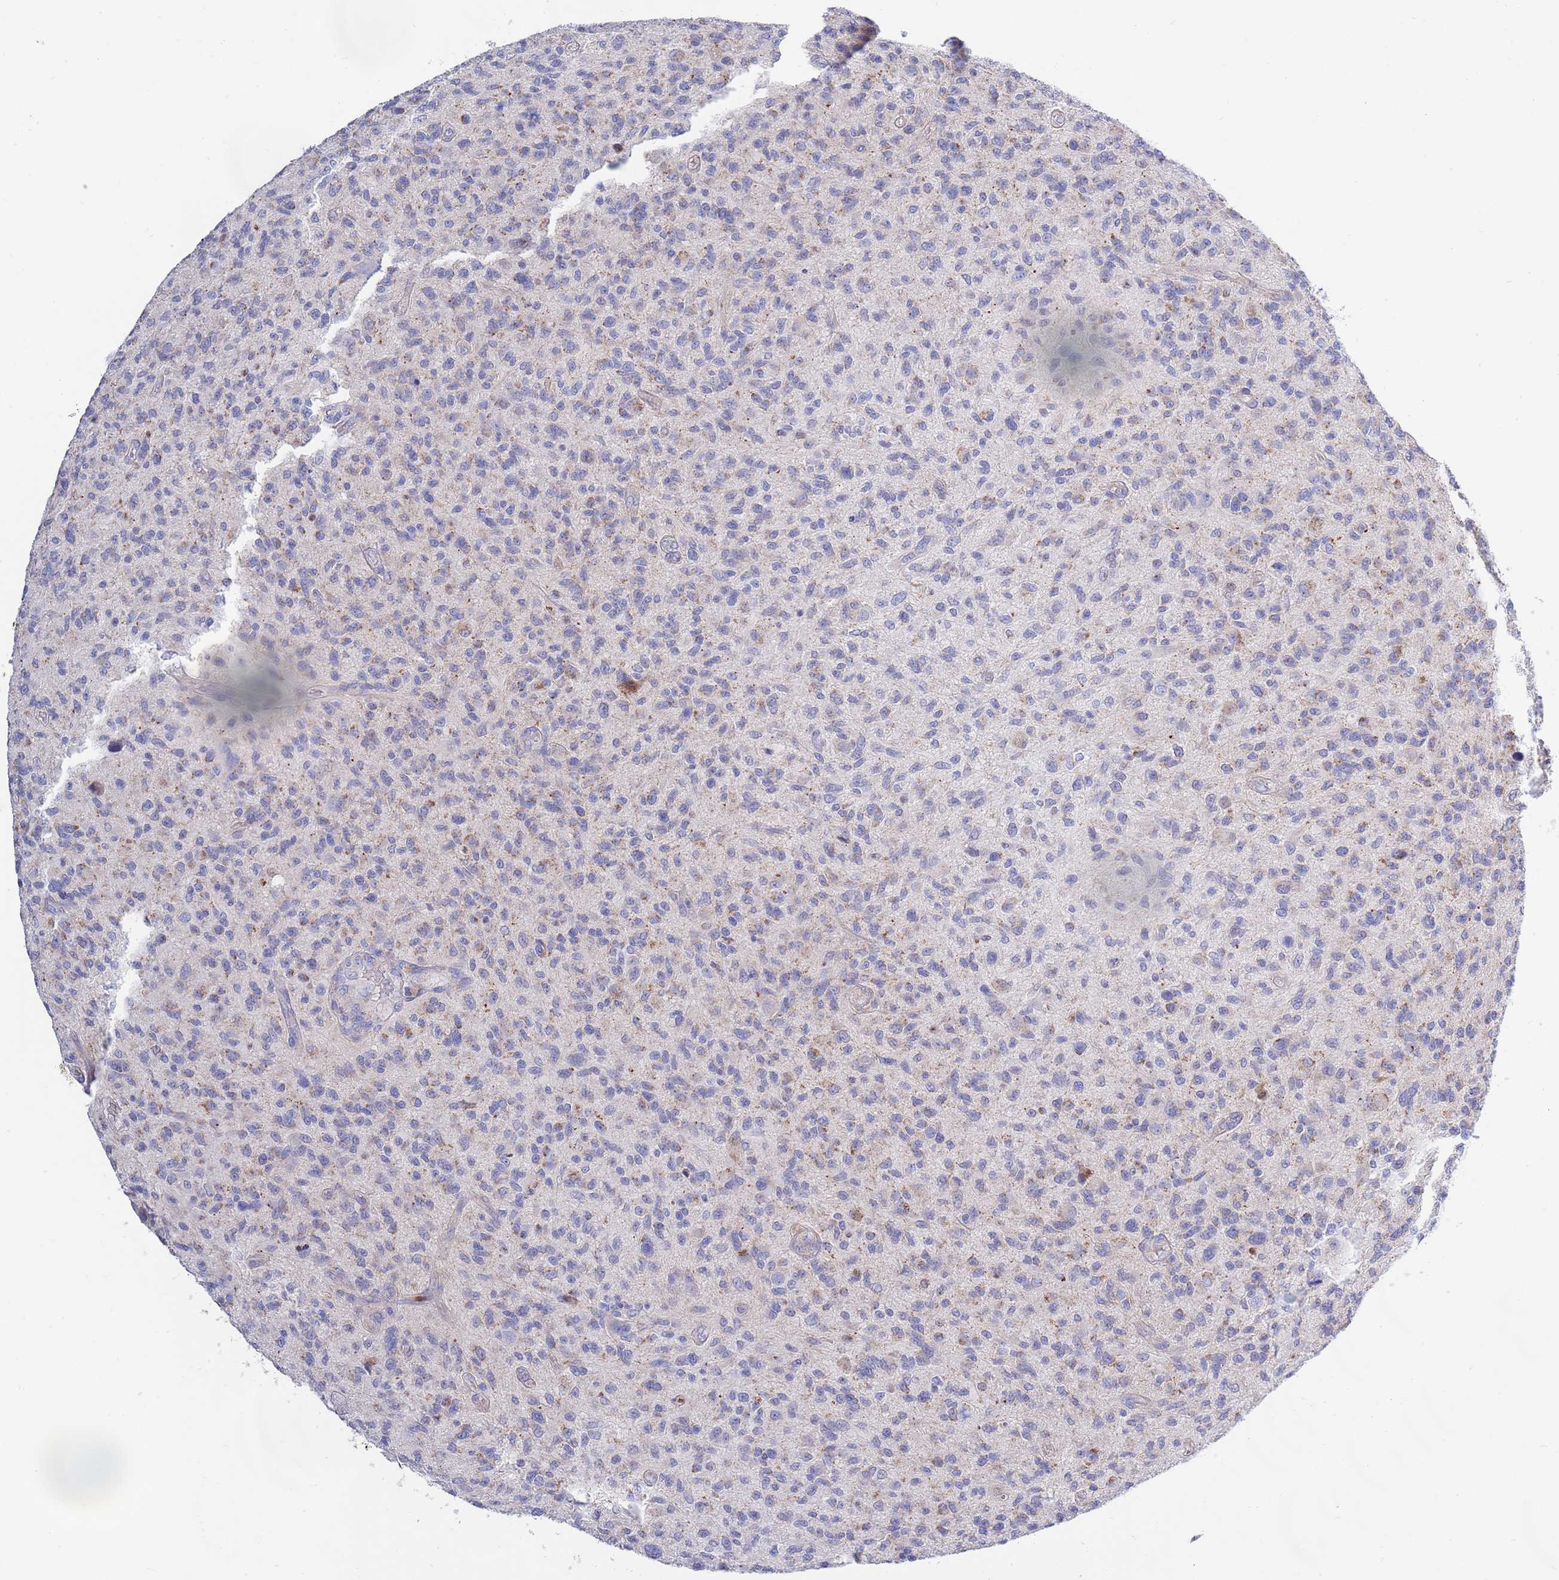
{"staining": {"intensity": "moderate", "quantity": "<25%", "location": "cytoplasmic/membranous"}, "tissue": "glioma", "cell_type": "Tumor cells", "image_type": "cancer", "snomed": [{"axis": "morphology", "description": "Glioma, malignant, High grade"}, {"axis": "topography", "description": "Brain"}], "caption": "Protein expression by IHC exhibits moderate cytoplasmic/membranous staining in approximately <25% of tumor cells in glioma.", "gene": "EMC8", "patient": {"sex": "male", "age": 47}}